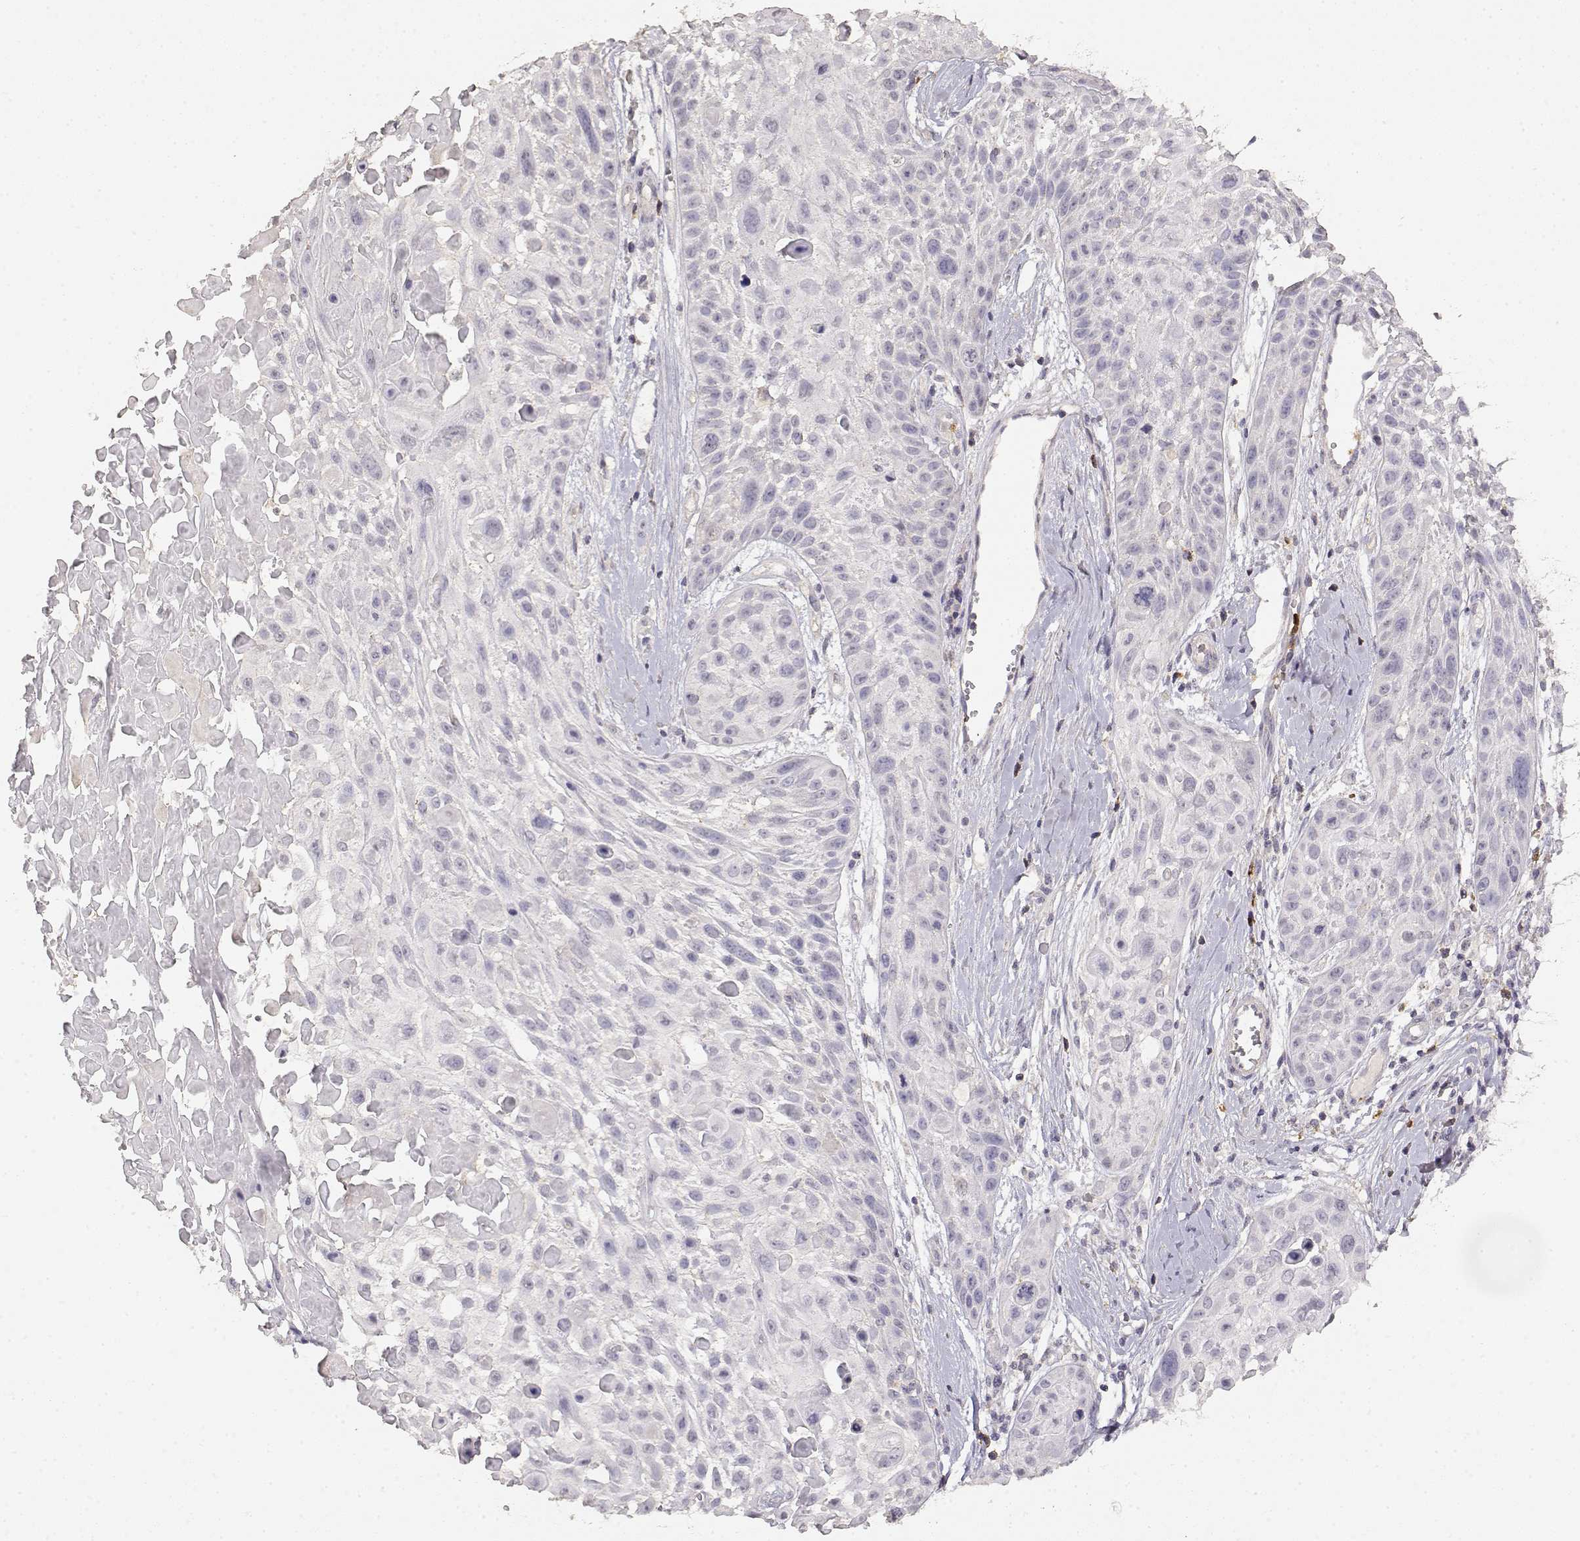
{"staining": {"intensity": "negative", "quantity": "none", "location": "none"}, "tissue": "skin cancer", "cell_type": "Tumor cells", "image_type": "cancer", "snomed": [{"axis": "morphology", "description": "Squamous cell carcinoma, NOS"}, {"axis": "topography", "description": "Skin"}, {"axis": "topography", "description": "Anal"}], "caption": "An image of skin cancer (squamous cell carcinoma) stained for a protein demonstrates no brown staining in tumor cells.", "gene": "TNFRSF10C", "patient": {"sex": "female", "age": 75}}